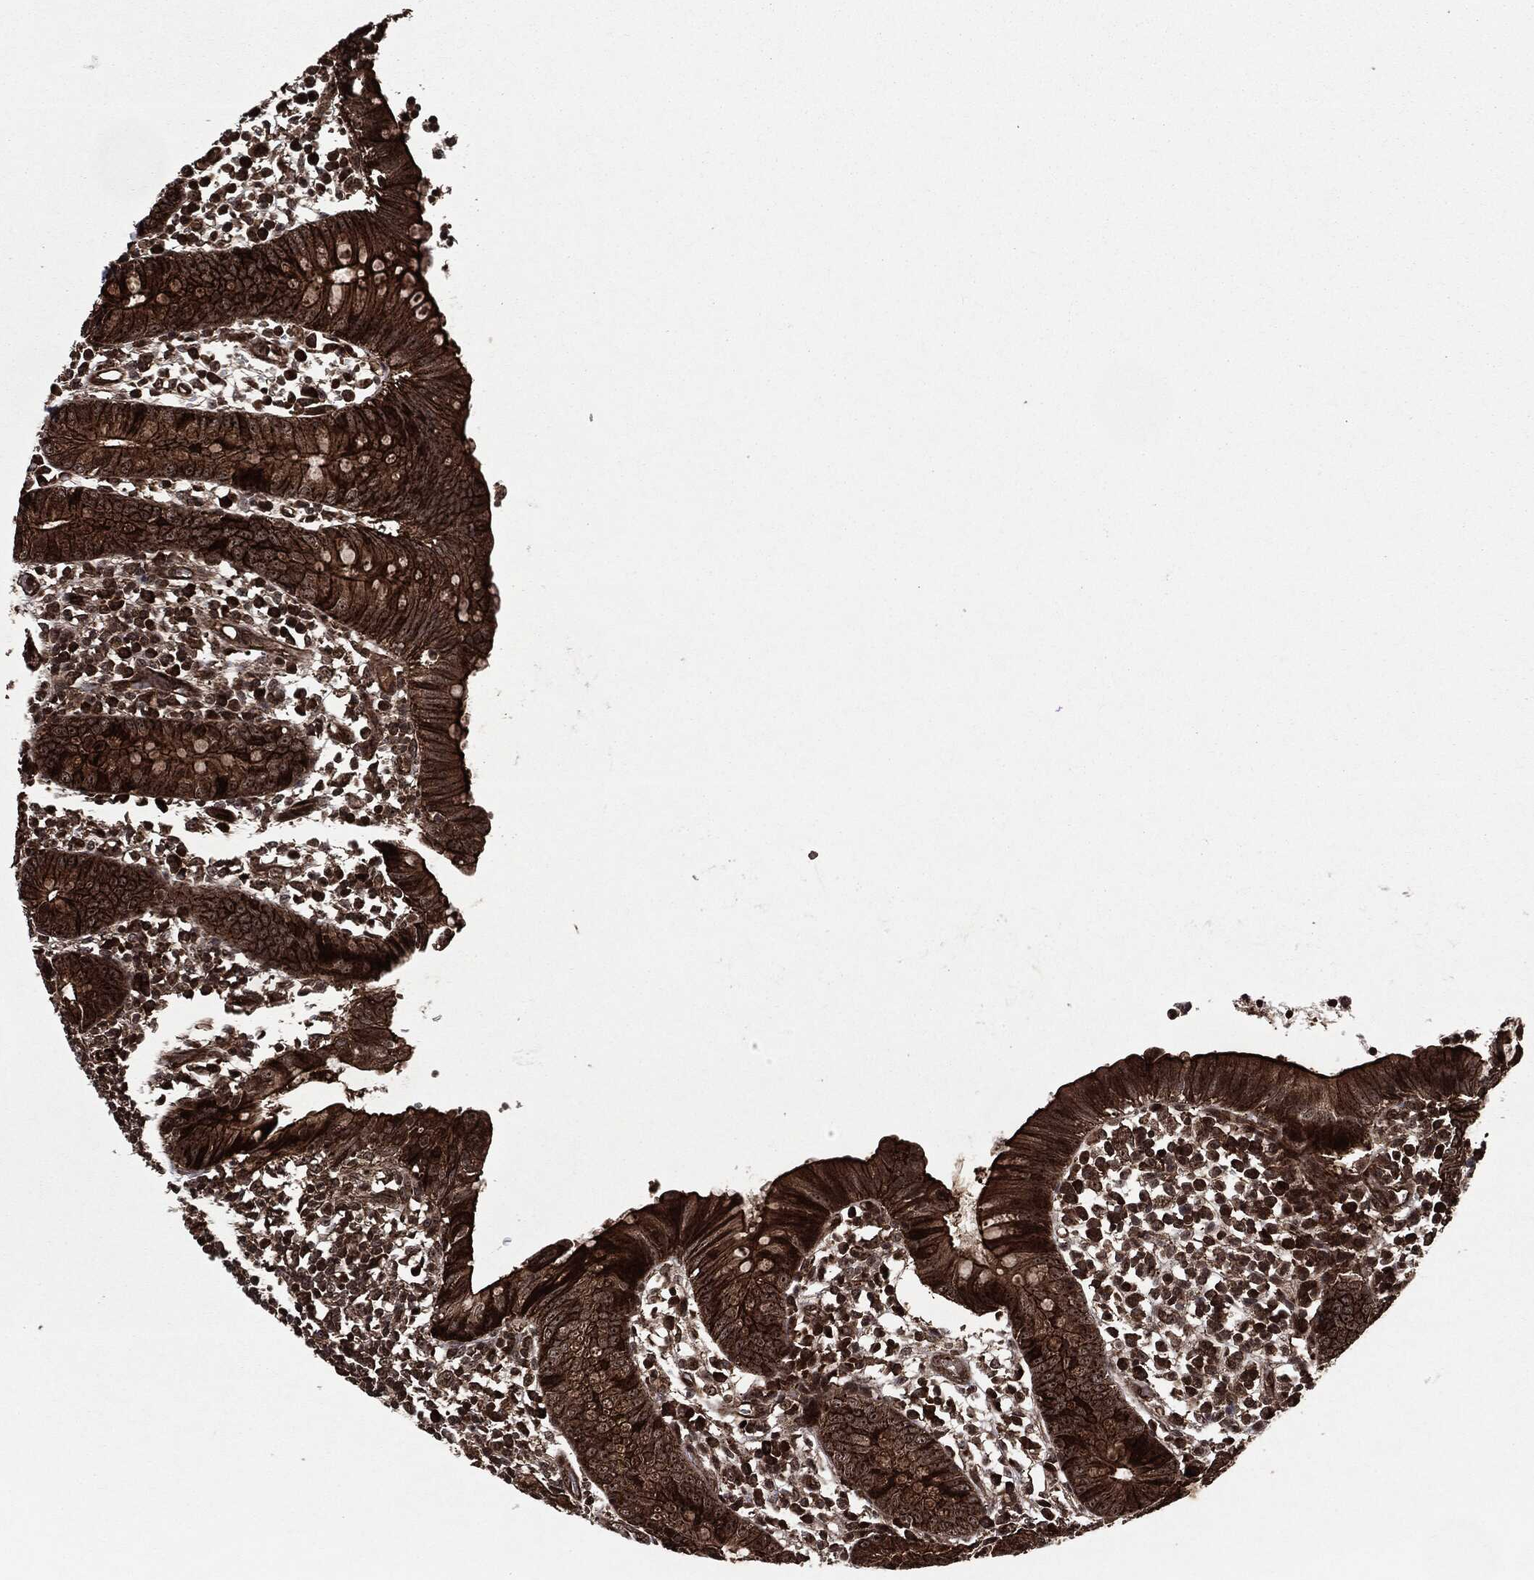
{"staining": {"intensity": "strong", "quantity": "25%-75%", "location": "cytoplasmic/membranous,nuclear"}, "tissue": "appendix", "cell_type": "Glandular cells", "image_type": "normal", "snomed": [{"axis": "morphology", "description": "Normal tissue, NOS"}, {"axis": "topography", "description": "Appendix"}], "caption": "Immunohistochemistry (IHC) (DAB) staining of unremarkable appendix exhibits strong cytoplasmic/membranous,nuclear protein expression in approximately 25%-75% of glandular cells.", "gene": "CARD6", "patient": {"sex": "female", "age": 40}}